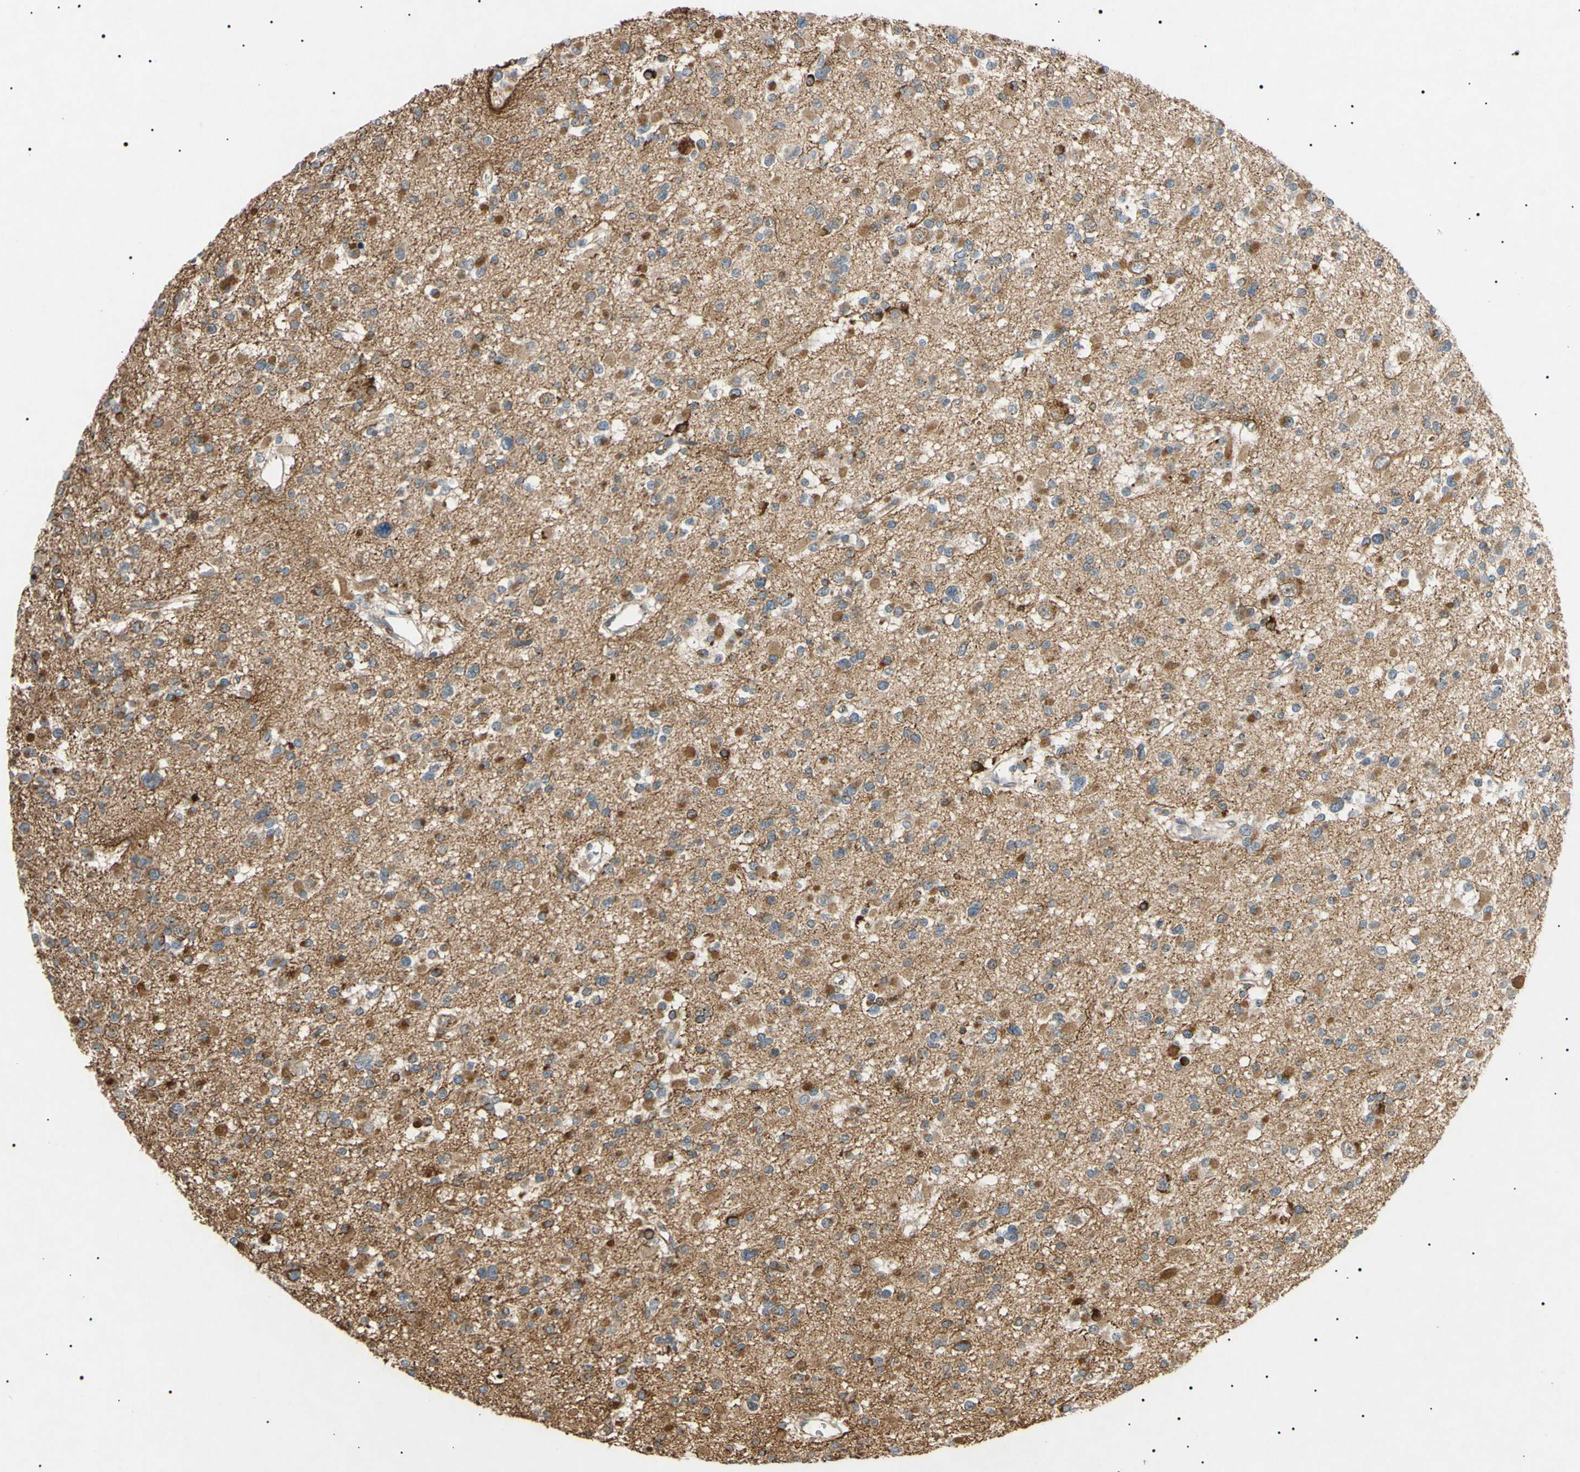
{"staining": {"intensity": "weak", "quantity": ">75%", "location": "cytoplasmic/membranous"}, "tissue": "glioma", "cell_type": "Tumor cells", "image_type": "cancer", "snomed": [{"axis": "morphology", "description": "Glioma, malignant, Low grade"}, {"axis": "topography", "description": "Brain"}], "caption": "IHC image of human glioma stained for a protein (brown), which demonstrates low levels of weak cytoplasmic/membranous positivity in approximately >75% of tumor cells.", "gene": "TUBB4A", "patient": {"sex": "female", "age": 22}}